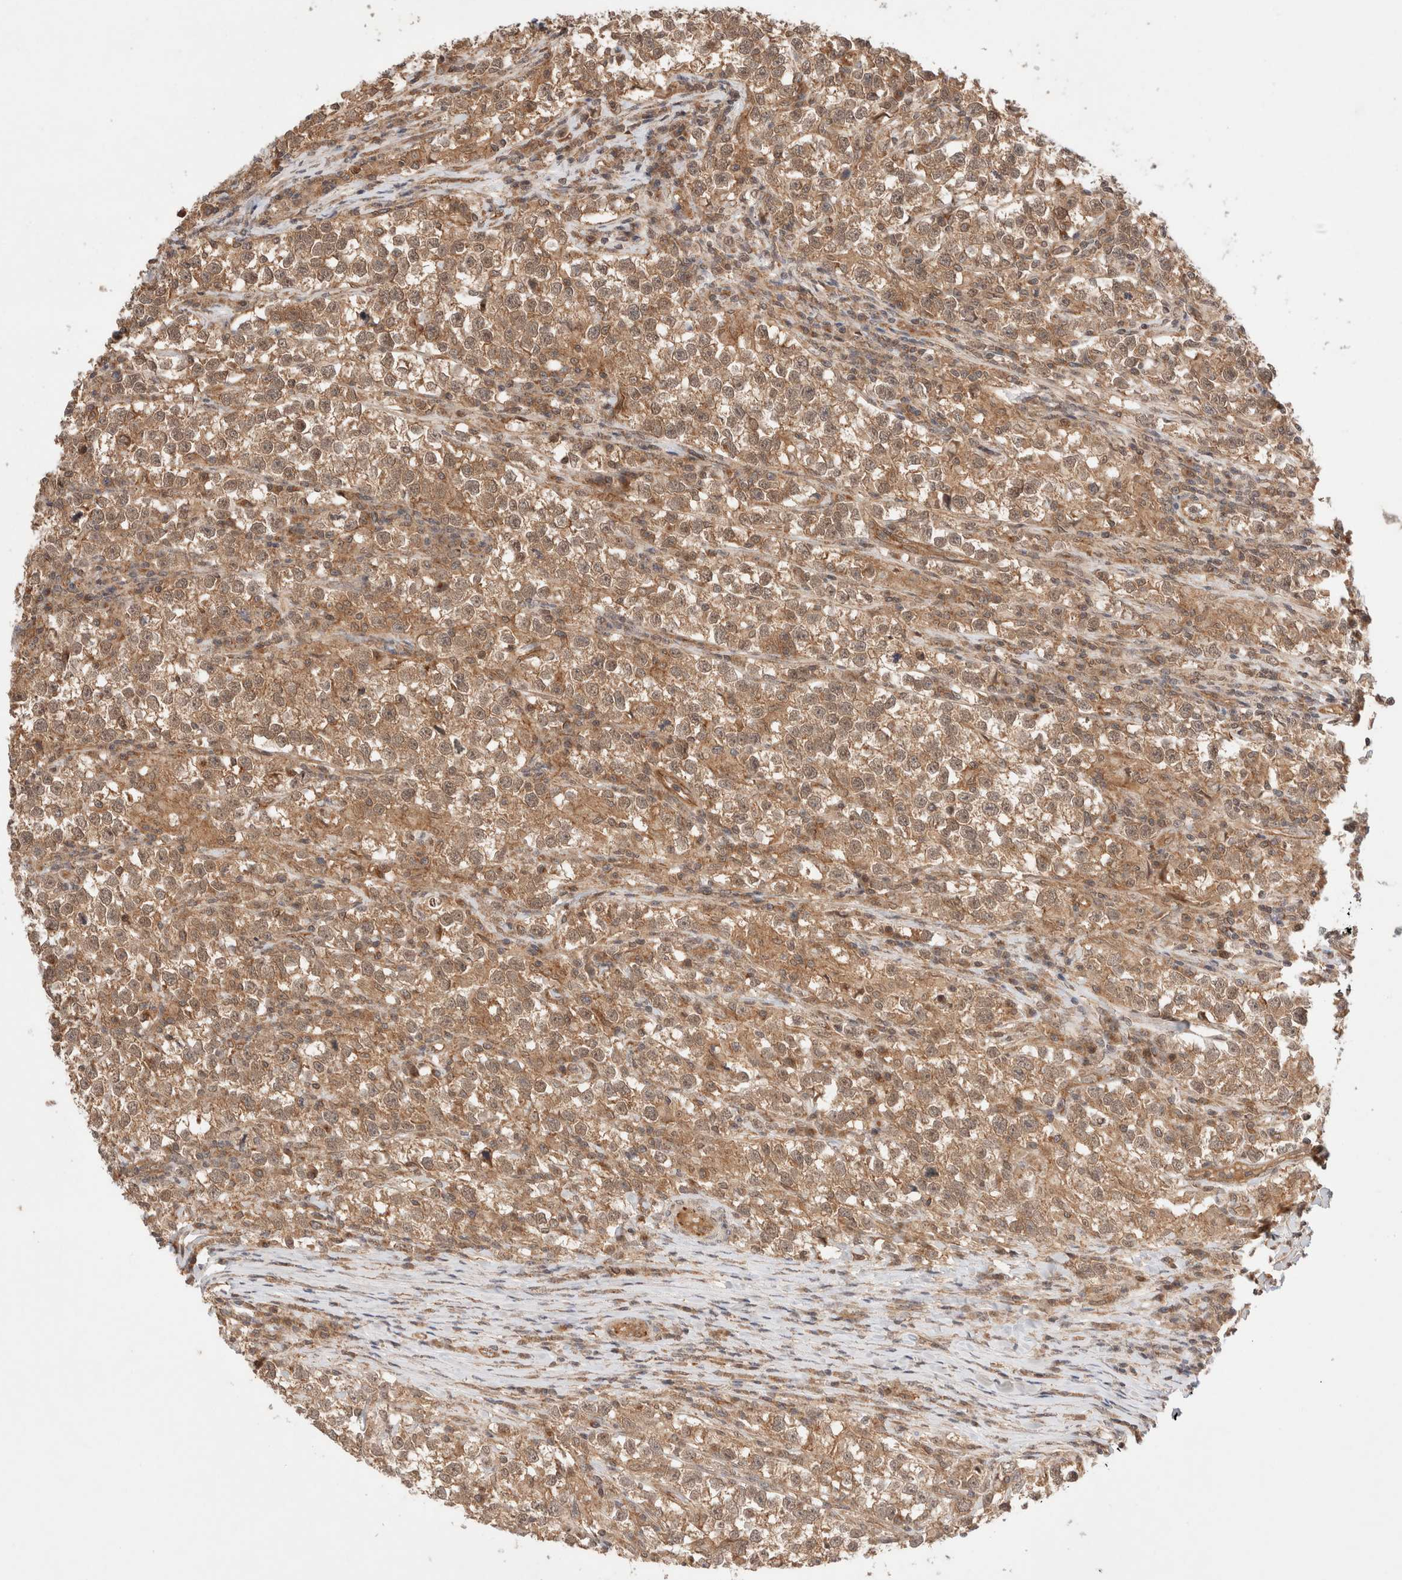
{"staining": {"intensity": "moderate", "quantity": ">75%", "location": "cytoplasmic/membranous,nuclear"}, "tissue": "testis cancer", "cell_type": "Tumor cells", "image_type": "cancer", "snomed": [{"axis": "morphology", "description": "Normal tissue, NOS"}, {"axis": "morphology", "description": "Seminoma, NOS"}, {"axis": "topography", "description": "Testis"}], "caption": "Immunohistochemical staining of testis cancer shows medium levels of moderate cytoplasmic/membranous and nuclear staining in about >75% of tumor cells.", "gene": "SIKE1", "patient": {"sex": "male", "age": 43}}